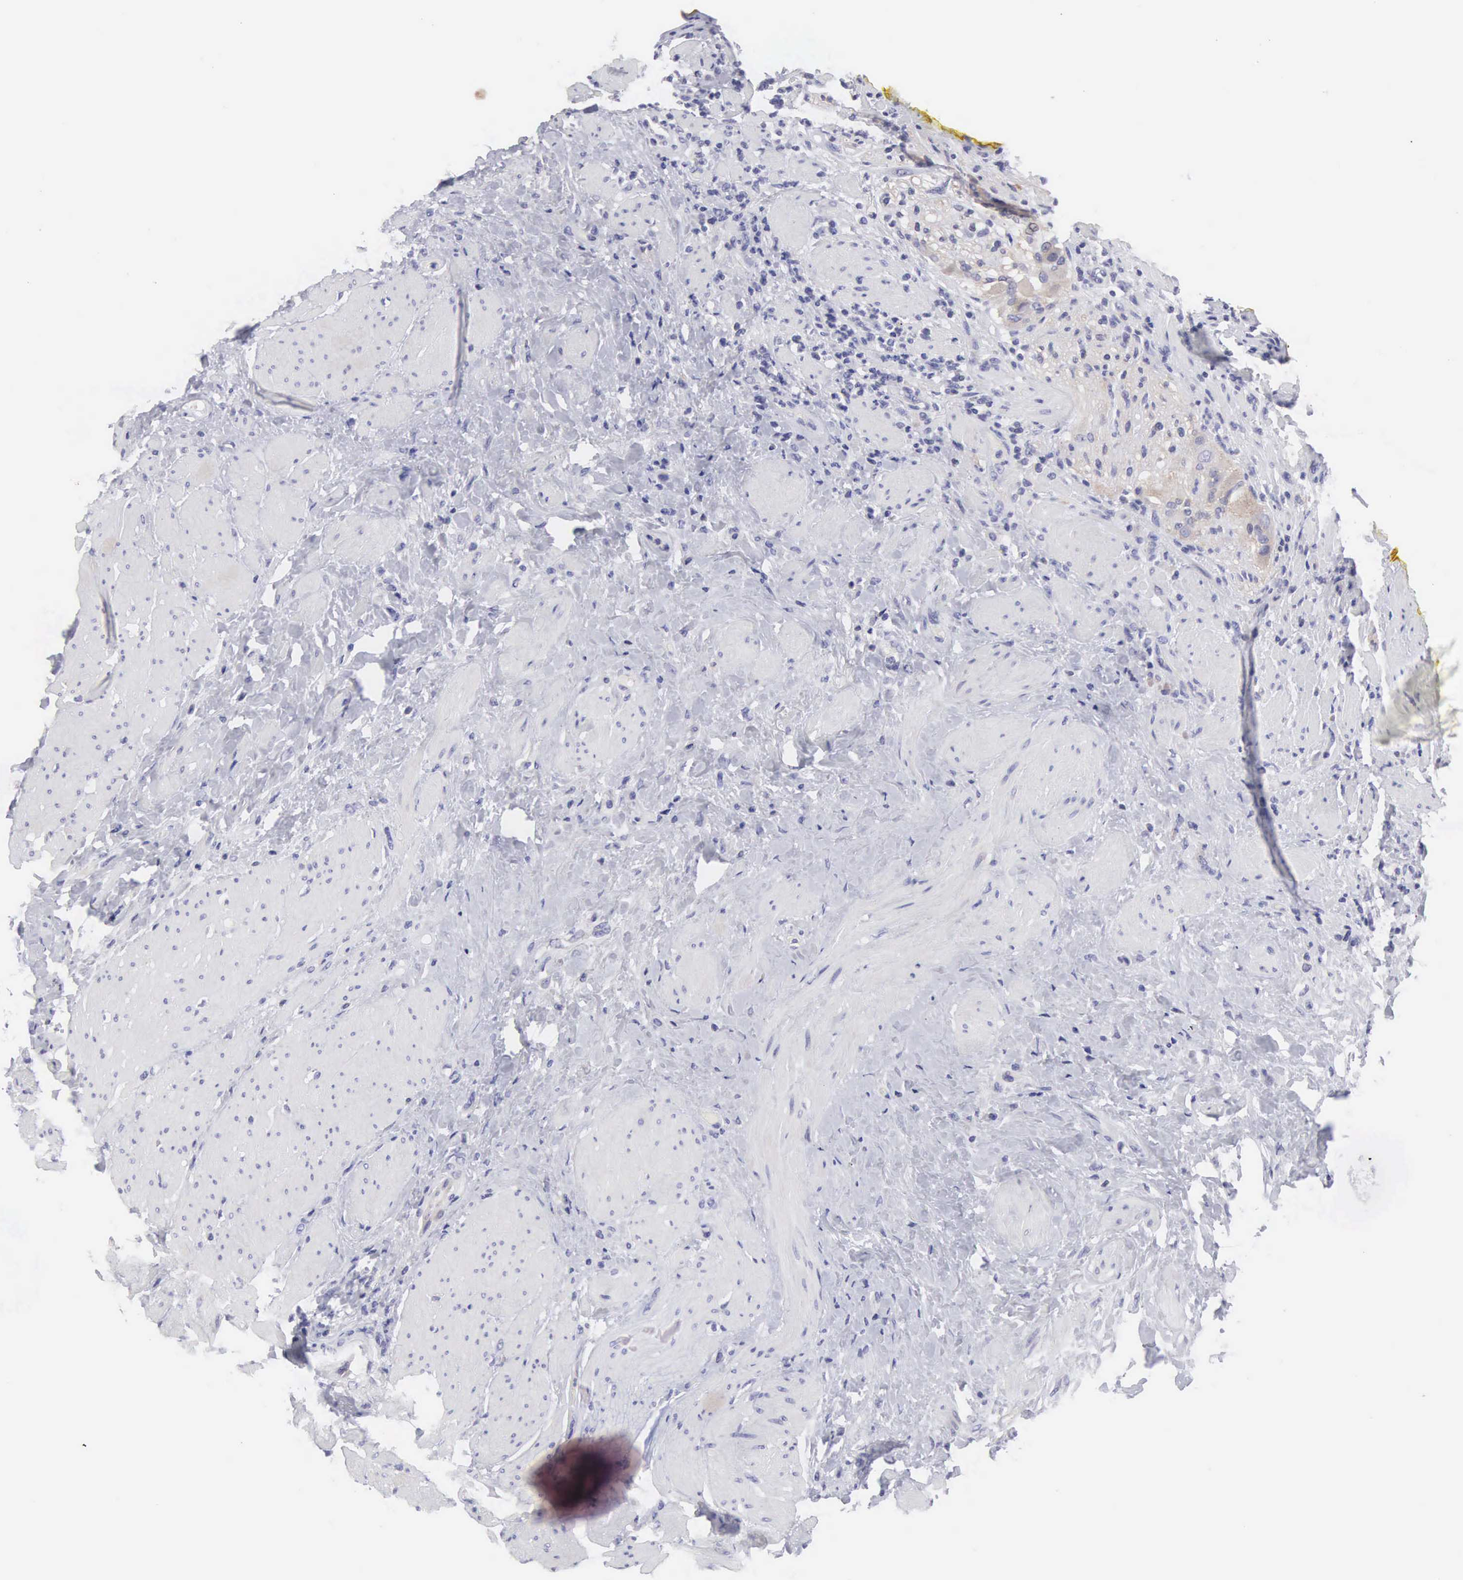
{"staining": {"intensity": "negative", "quantity": "none", "location": "none"}, "tissue": "colorectal cancer", "cell_type": "Tumor cells", "image_type": "cancer", "snomed": [{"axis": "morphology", "description": "Adenocarcinoma, NOS"}, {"axis": "topography", "description": "Rectum"}], "caption": "The immunohistochemistry (IHC) histopathology image has no significant expression in tumor cells of colorectal adenocarcinoma tissue. (Brightfield microscopy of DAB (3,3'-diaminobenzidine) IHC at high magnification).", "gene": "SLITRK4", "patient": {"sex": "female", "age": 65}}